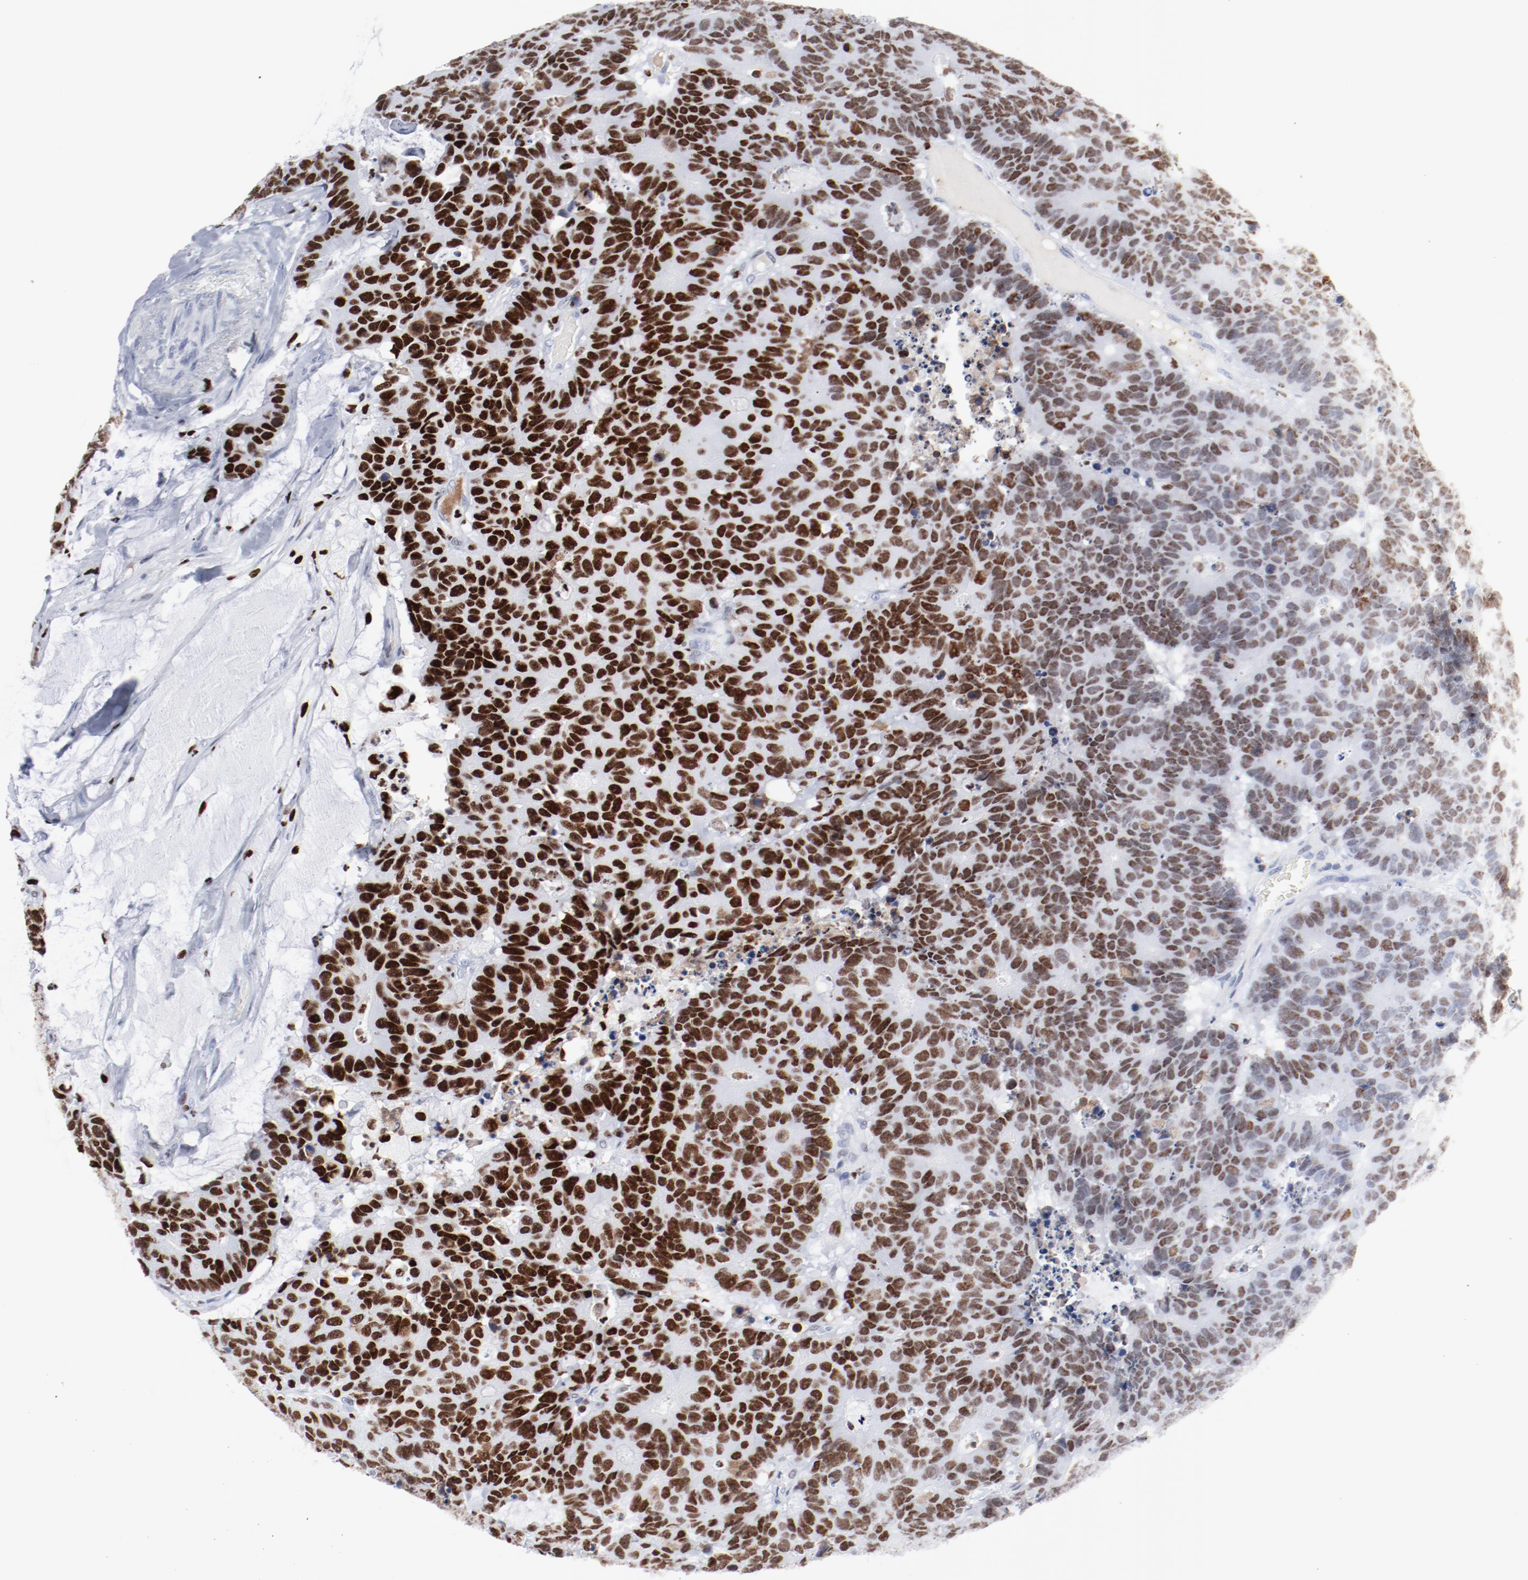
{"staining": {"intensity": "strong", "quantity": ">75%", "location": "nuclear"}, "tissue": "colorectal cancer", "cell_type": "Tumor cells", "image_type": "cancer", "snomed": [{"axis": "morphology", "description": "Adenocarcinoma, NOS"}, {"axis": "topography", "description": "Colon"}], "caption": "Colorectal cancer stained with a brown dye displays strong nuclear positive positivity in approximately >75% of tumor cells.", "gene": "SMARCC2", "patient": {"sex": "female", "age": 86}}